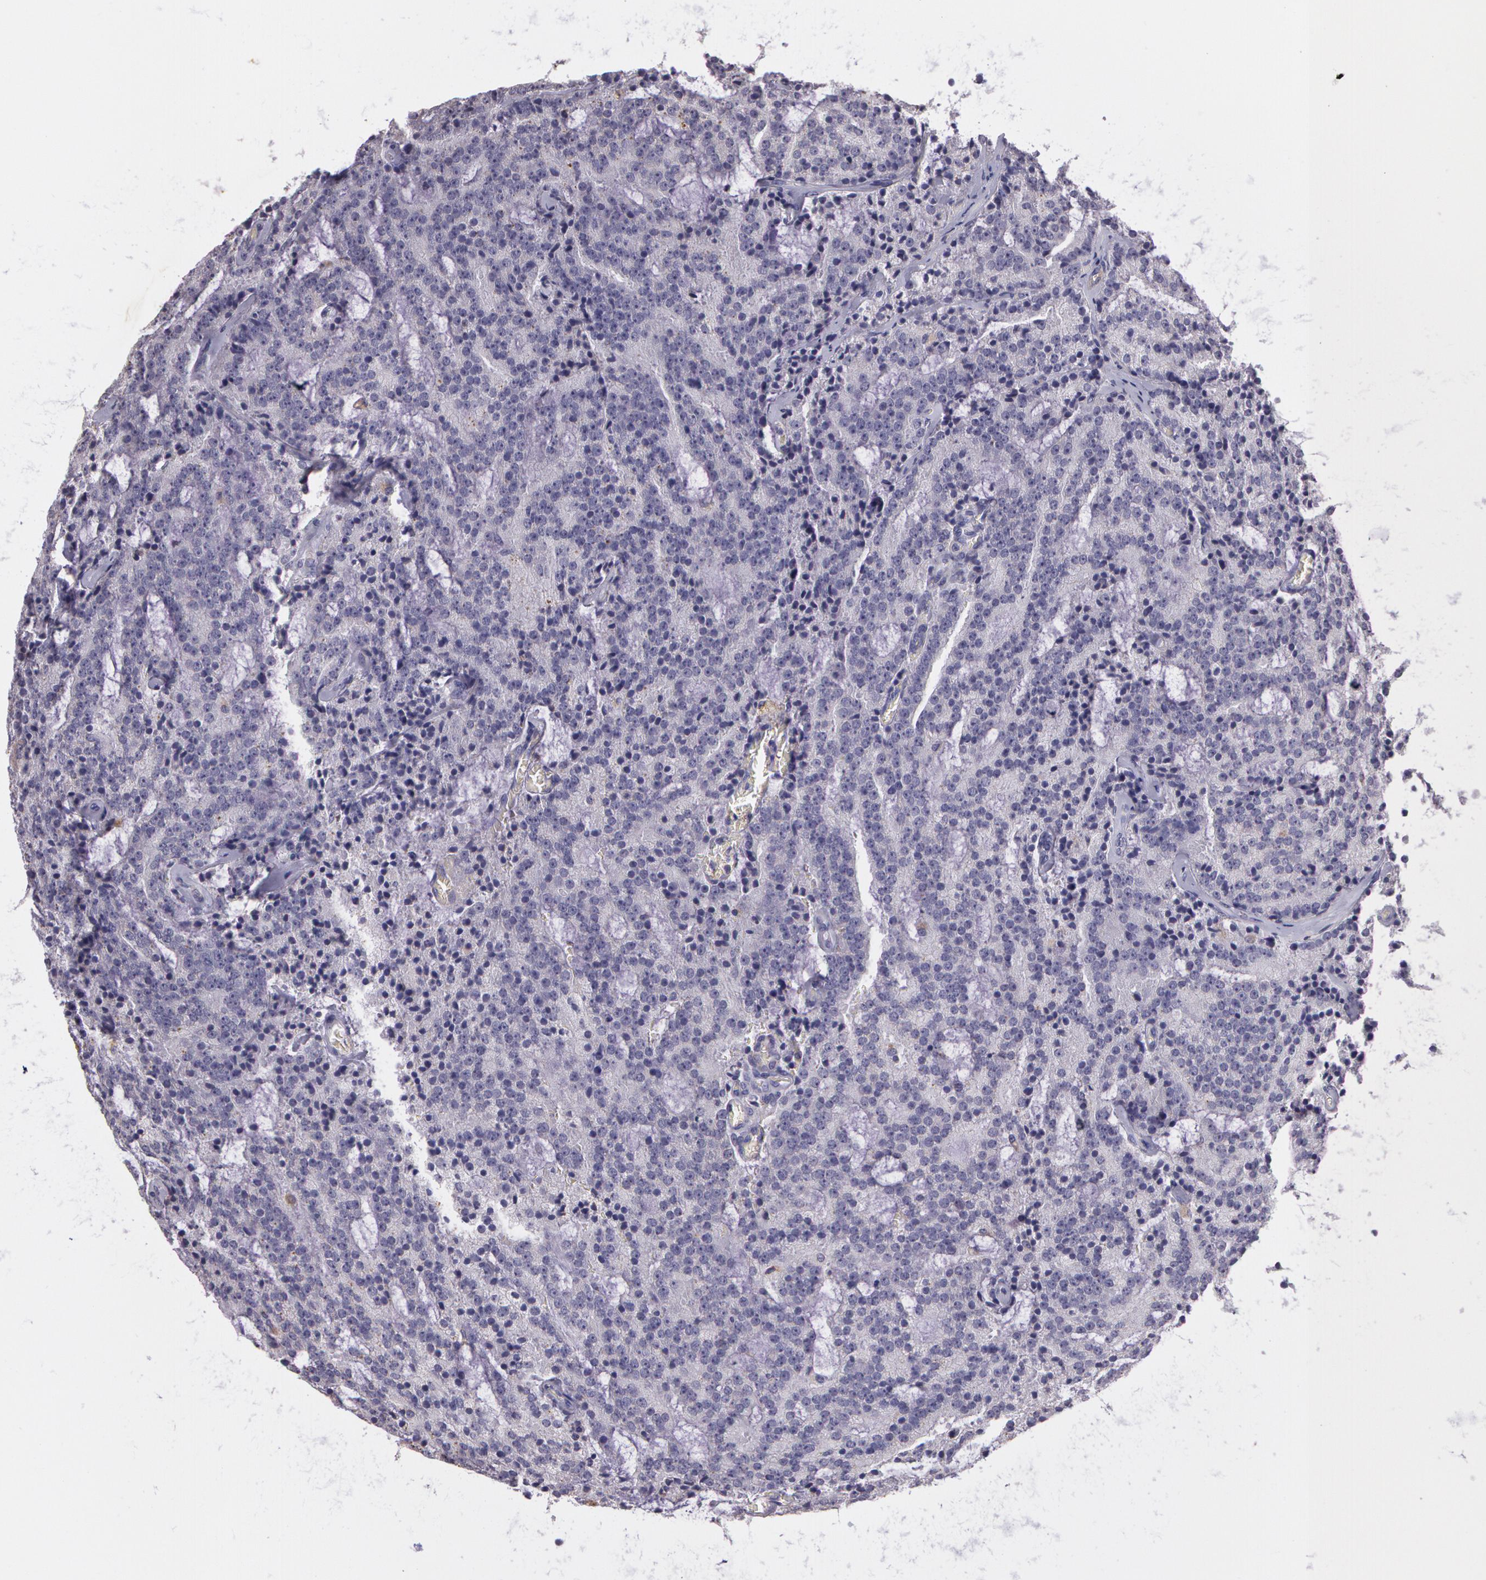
{"staining": {"intensity": "negative", "quantity": "none", "location": "none"}, "tissue": "prostate cancer", "cell_type": "Tumor cells", "image_type": "cancer", "snomed": [{"axis": "morphology", "description": "Adenocarcinoma, Medium grade"}, {"axis": "topography", "description": "Prostate"}], "caption": "Tumor cells show no significant staining in prostate cancer (medium-grade adenocarcinoma). The staining is performed using DAB brown chromogen with nuclei counter-stained in using hematoxylin.", "gene": "G2E3", "patient": {"sex": "male", "age": 65}}